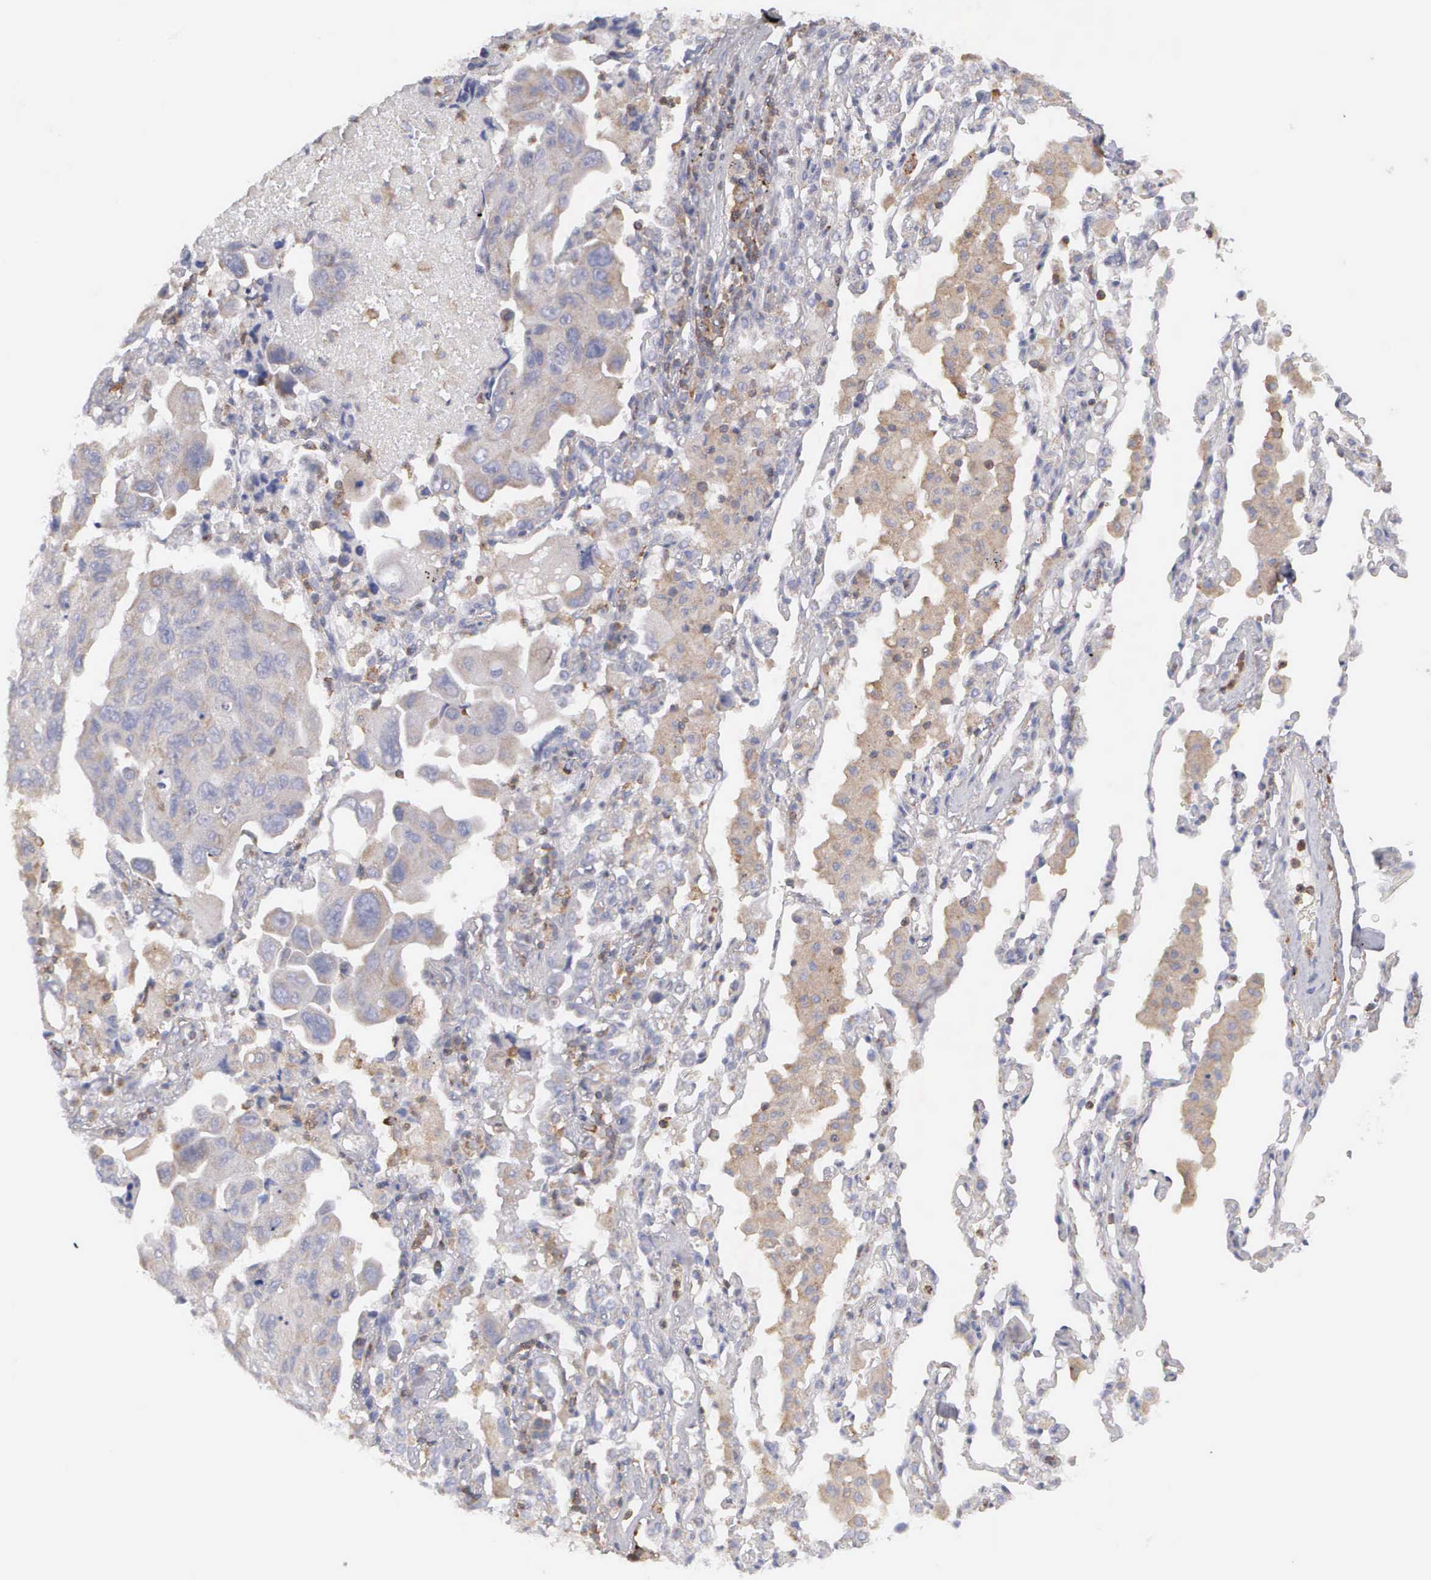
{"staining": {"intensity": "weak", "quantity": "<25%", "location": "cytoplasmic/membranous"}, "tissue": "lung cancer", "cell_type": "Tumor cells", "image_type": "cancer", "snomed": [{"axis": "morphology", "description": "Adenocarcinoma, NOS"}, {"axis": "topography", "description": "Lung"}], "caption": "This histopathology image is of lung adenocarcinoma stained with immunohistochemistry to label a protein in brown with the nuclei are counter-stained blue. There is no expression in tumor cells.", "gene": "ARHGAP4", "patient": {"sex": "male", "age": 64}}